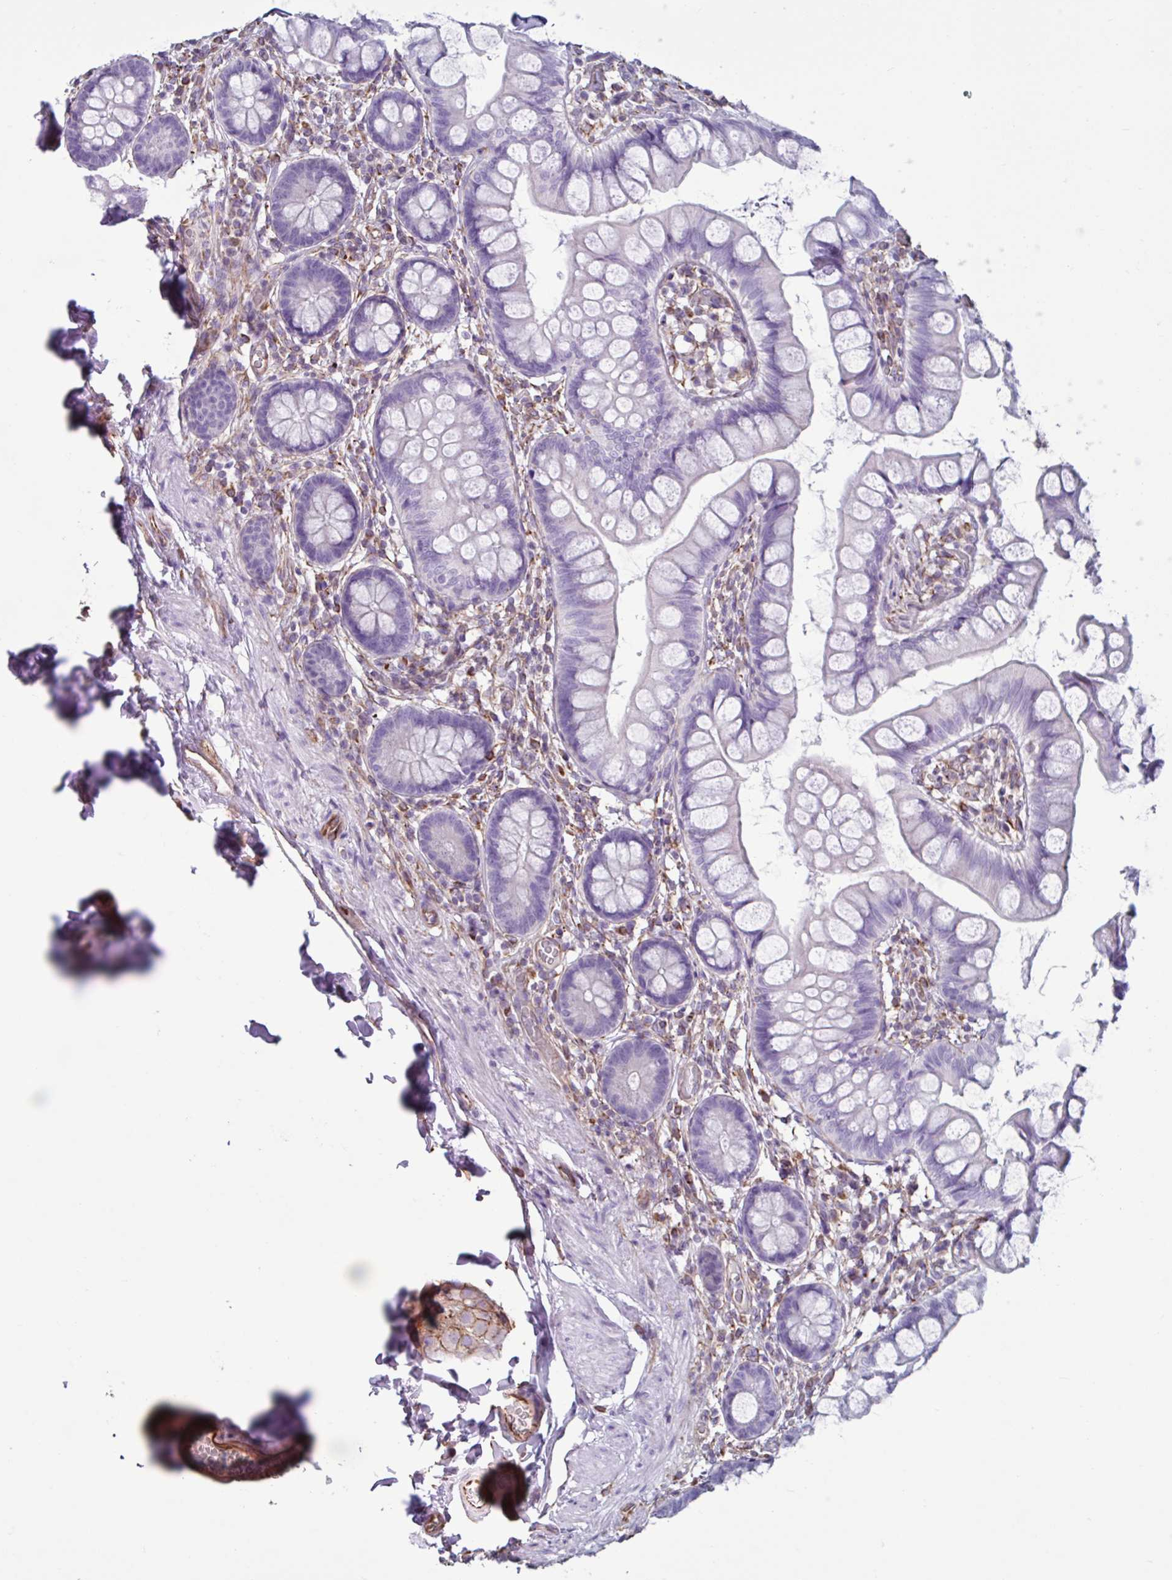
{"staining": {"intensity": "negative", "quantity": "none", "location": "none"}, "tissue": "small intestine", "cell_type": "Glandular cells", "image_type": "normal", "snomed": [{"axis": "morphology", "description": "Normal tissue, NOS"}, {"axis": "topography", "description": "Small intestine"}], "caption": "DAB immunohistochemical staining of benign small intestine shows no significant positivity in glandular cells.", "gene": "TMEM86B", "patient": {"sex": "male", "age": 70}}